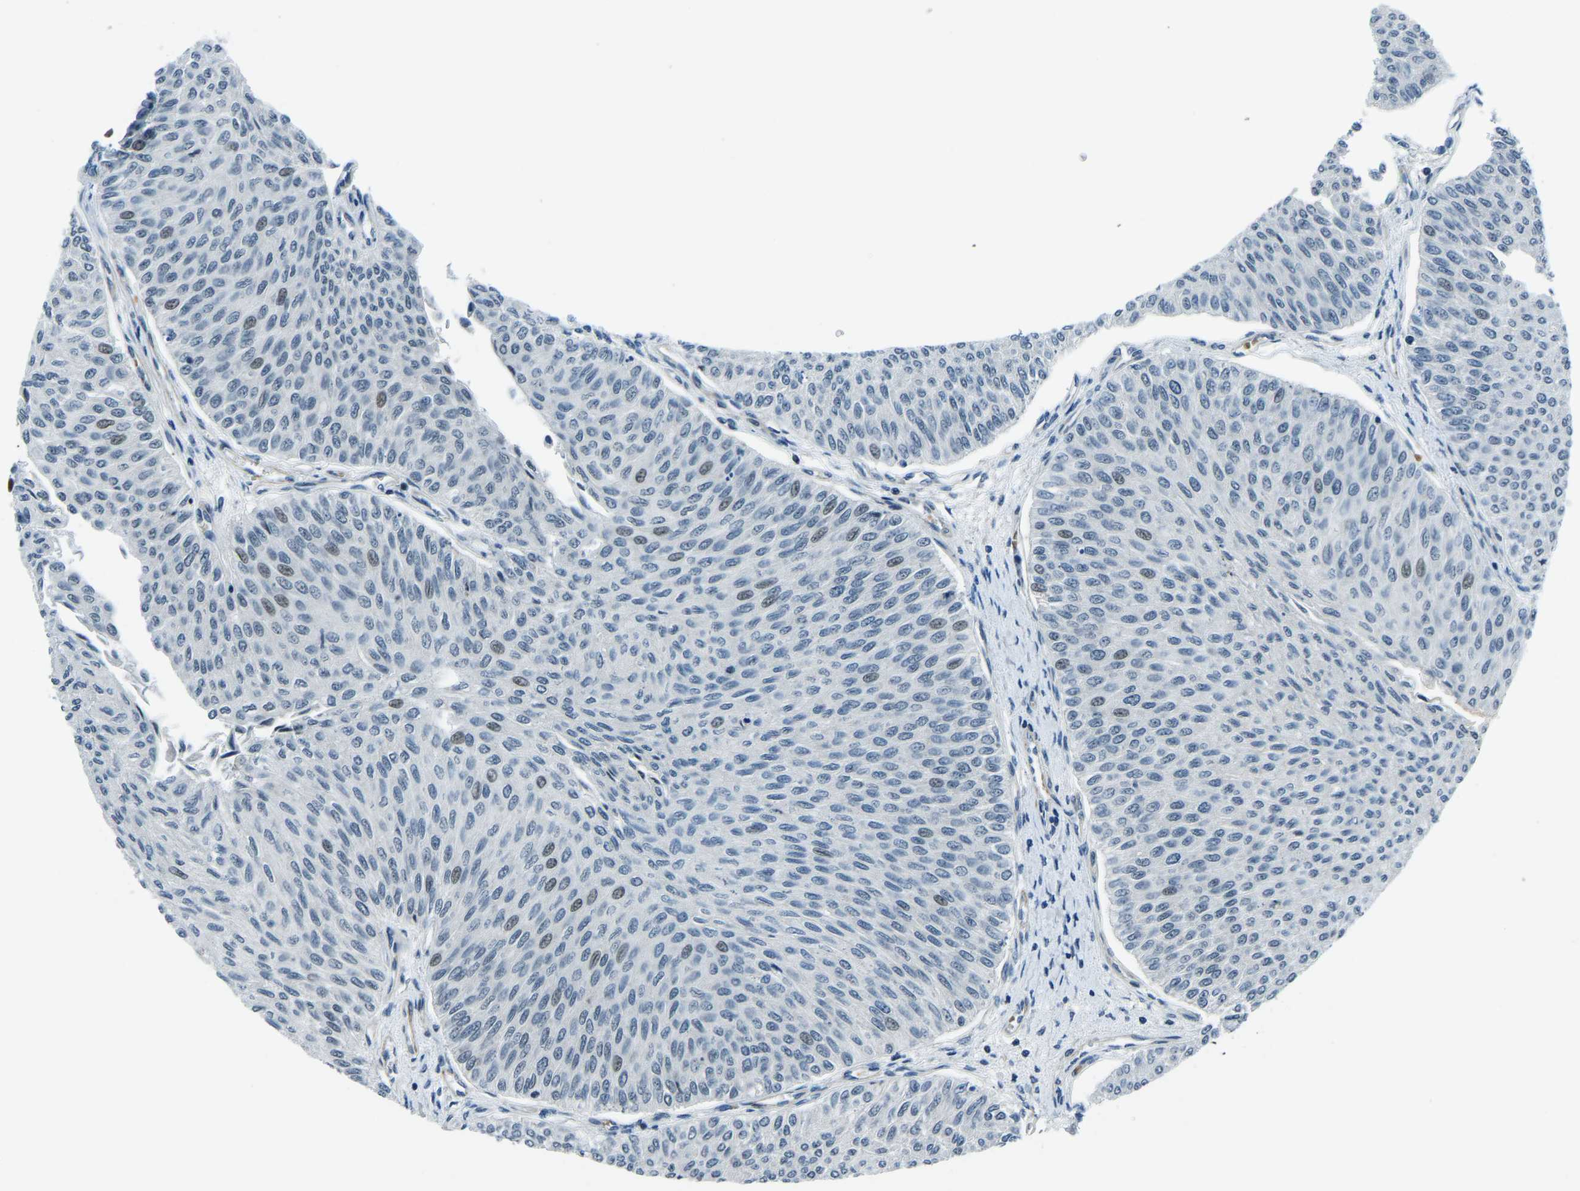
{"staining": {"intensity": "weak", "quantity": "<25%", "location": "nuclear"}, "tissue": "urothelial cancer", "cell_type": "Tumor cells", "image_type": "cancer", "snomed": [{"axis": "morphology", "description": "Urothelial carcinoma, Low grade"}, {"axis": "topography", "description": "Urinary bladder"}], "caption": "This is an IHC photomicrograph of low-grade urothelial carcinoma. There is no positivity in tumor cells.", "gene": "PRCC", "patient": {"sex": "male", "age": 78}}